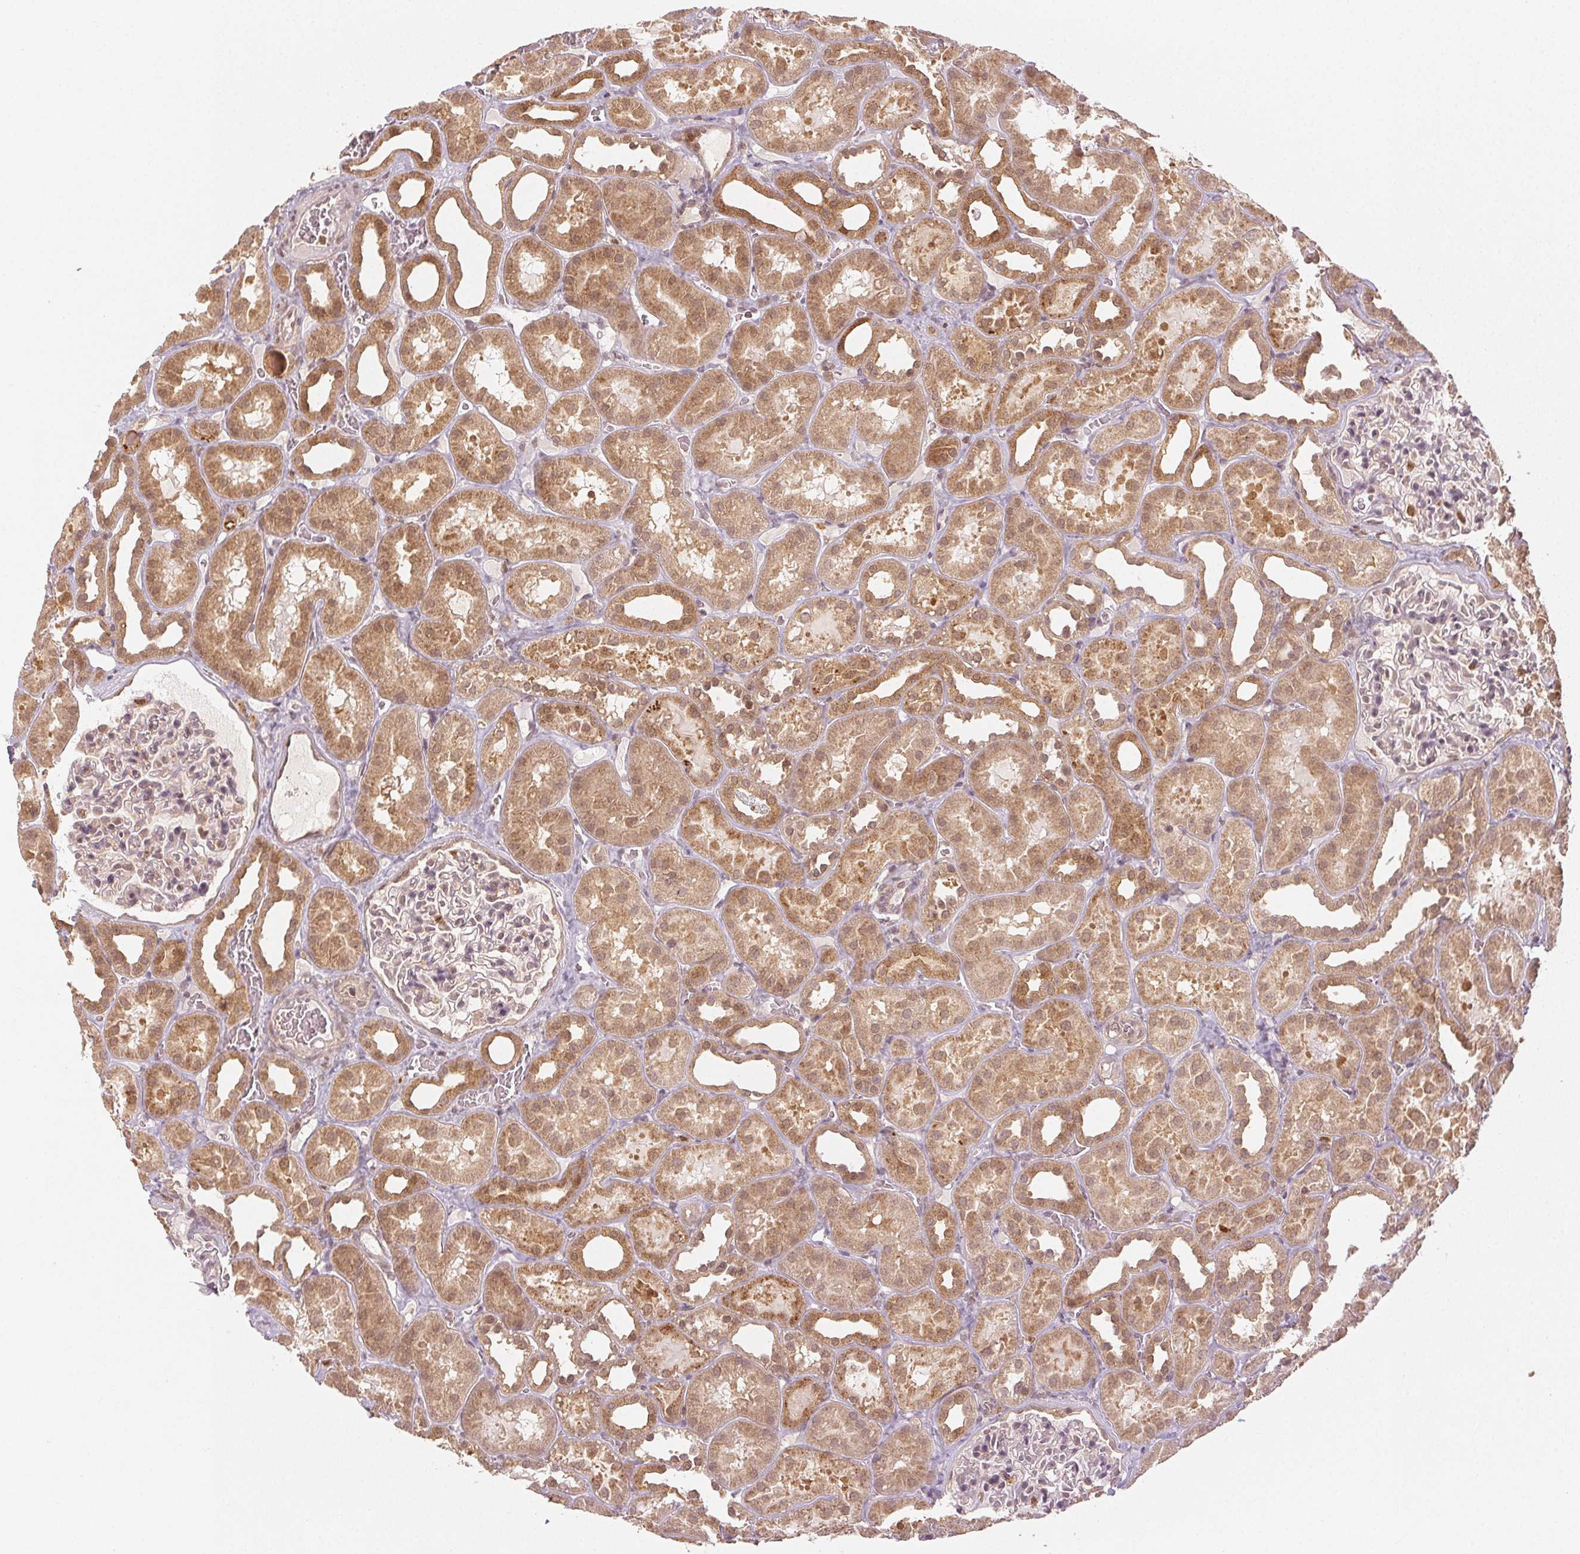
{"staining": {"intensity": "weak", "quantity": "<25%", "location": "cytoplasmic/membranous,nuclear"}, "tissue": "kidney", "cell_type": "Cells in glomeruli", "image_type": "normal", "snomed": [{"axis": "morphology", "description": "Normal tissue, NOS"}, {"axis": "topography", "description": "Kidney"}], "caption": "High magnification brightfield microscopy of unremarkable kidney stained with DAB (3,3'-diaminobenzidine) (brown) and counterstained with hematoxylin (blue): cells in glomeruli show no significant staining.", "gene": "MAPK14", "patient": {"sex": "female", "age": 41}}